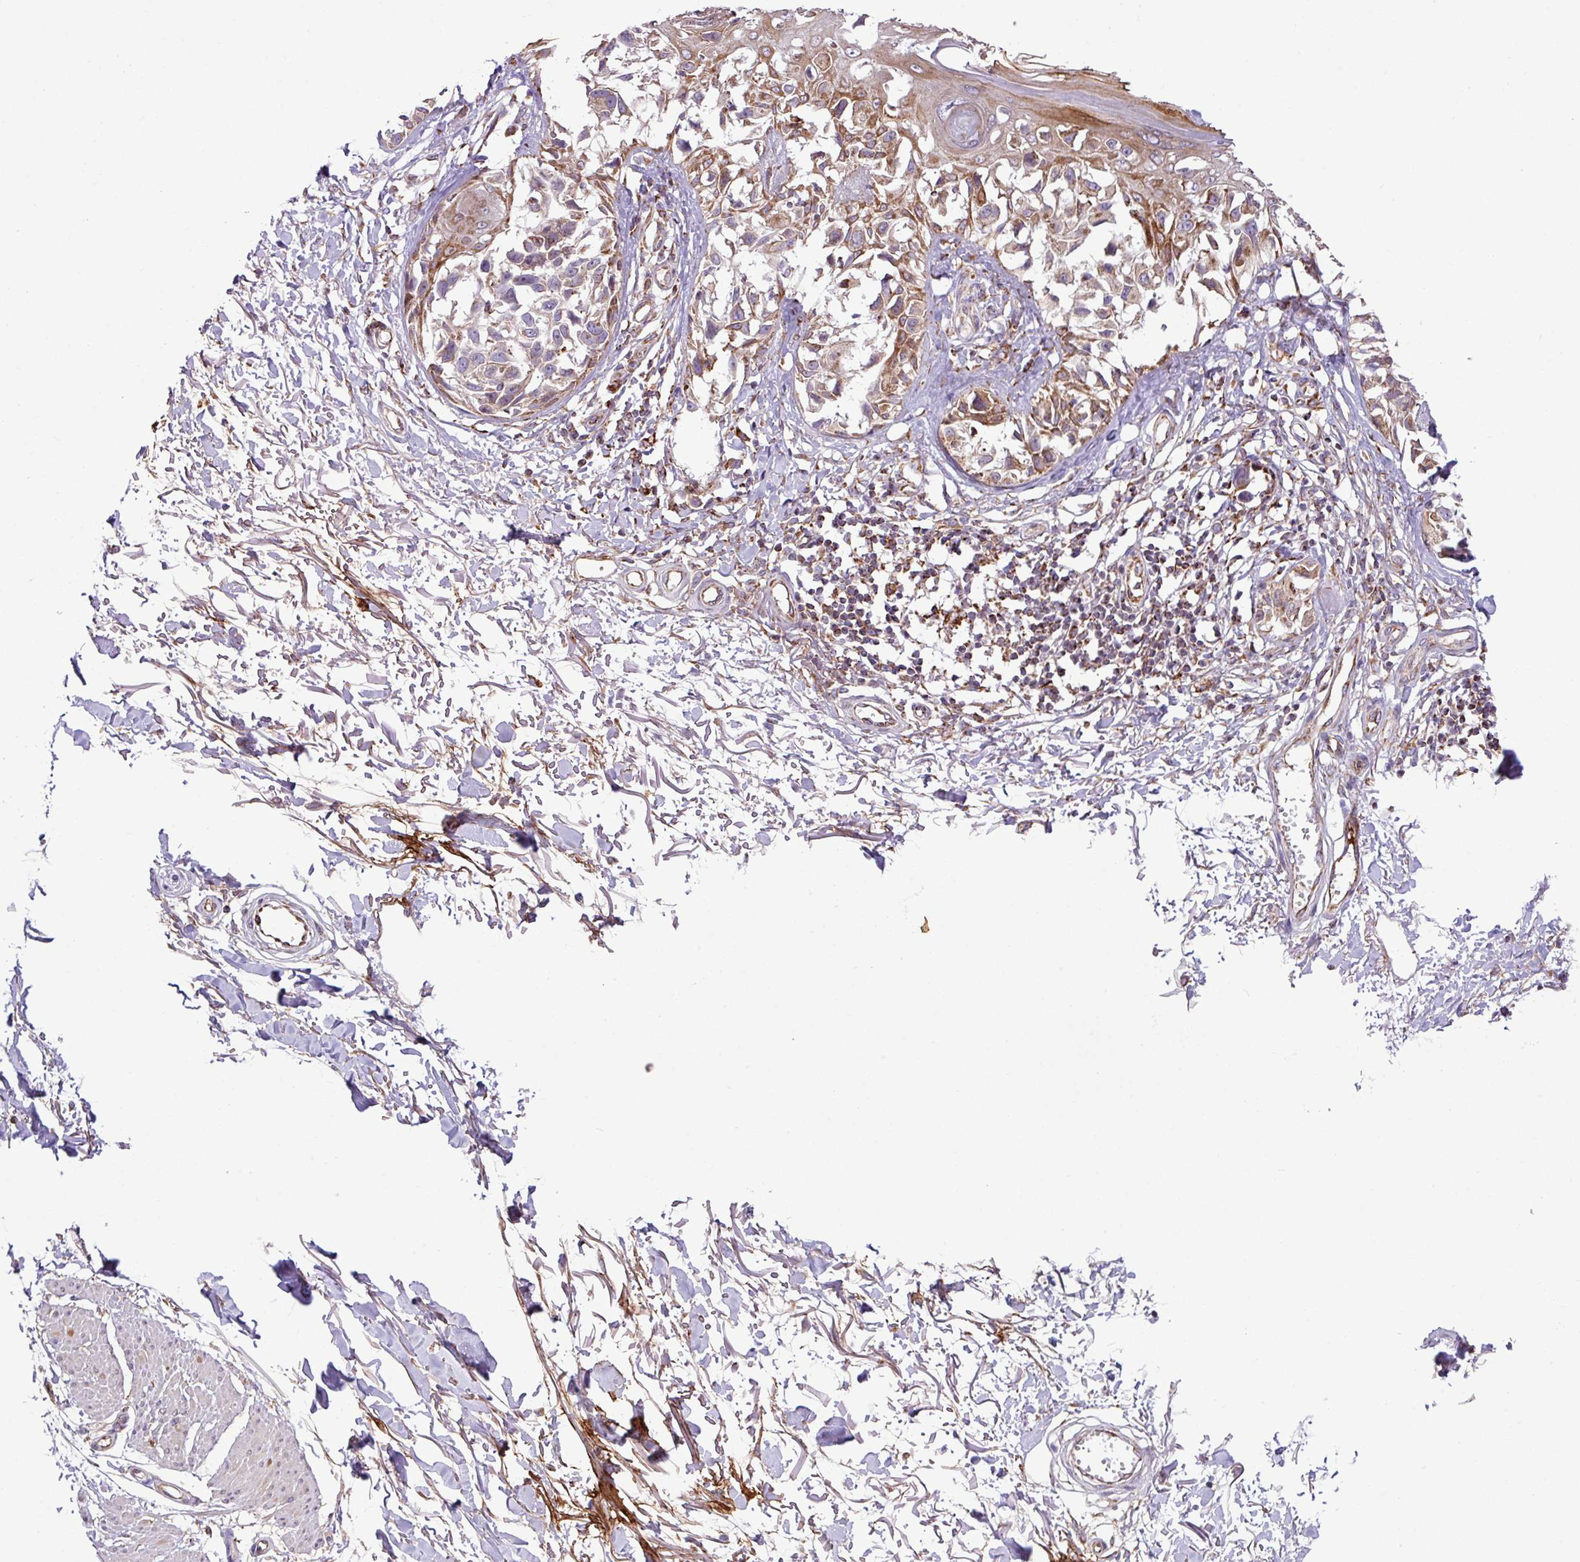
{"staining": {"intensity": "moderate", "quantity": "25%-75%", "location": "cytoplasmic/membranous"}, "tissue": "melanoma", "cell_type": "Tumor cells", "image_type": "cancer", "snomed": [{"axis": "morphology", "description": "Malignant melanoma, NOS"}, {"axis": "topography", "description": "Skin"}], "caption": "A brown stain labels moderate cytoplasmic/membranous staining of a protein in human malignant melanoma tumor cells.", "gene": "ZNF569", "patient": {"sex": "male", "age": 73}}